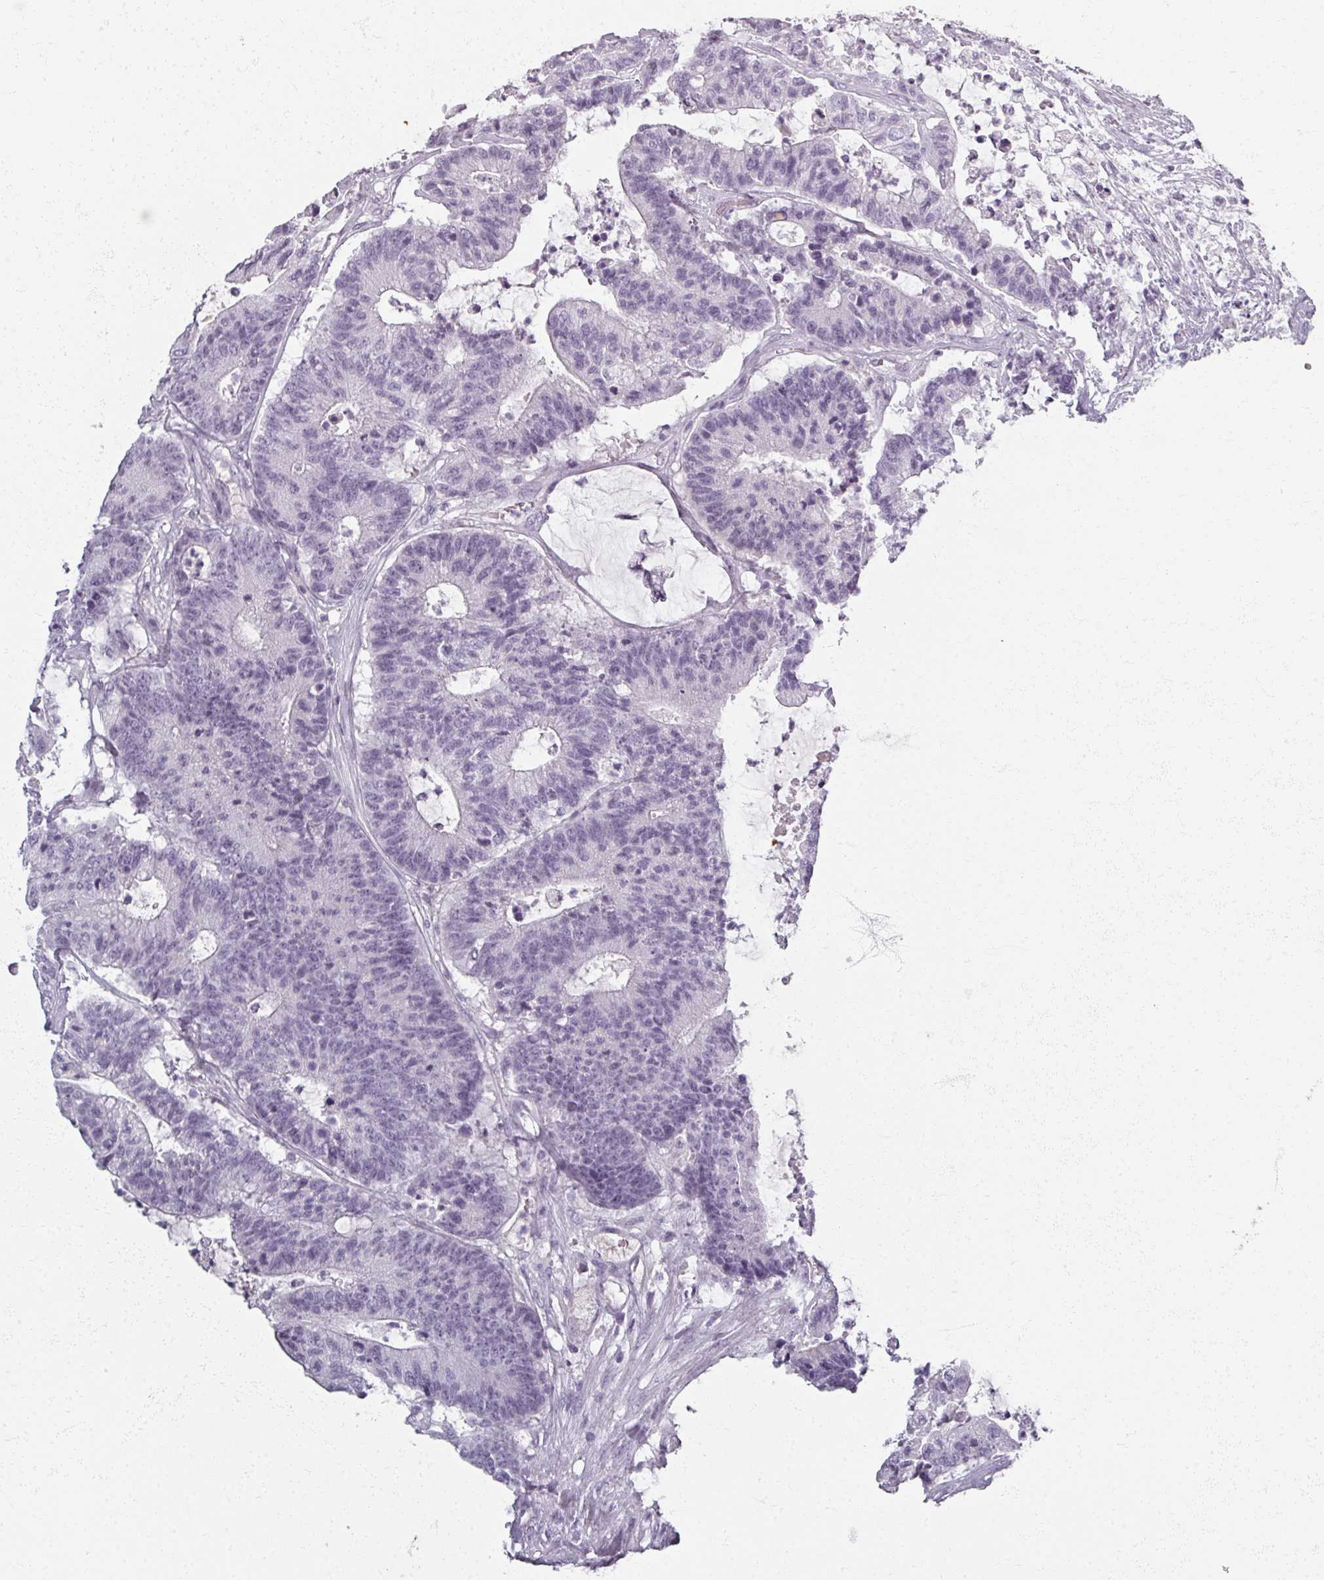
{"staining": {"intensity": "negative", "quantity": "none", "location": "none"}, "tissue": "colorectal cancer", "cell_type": "Tumor cells", "image_type": "cancer", "snomed": [{"axis": "morphology", "description": "Adenocarcinoma, NOS"}, {"axis": "topography", "description": "Colon"}], "caption": "The immunohistochemistry histopathology image has no significant staining in tumor cells of colorectal cancer tissue.", "gene": "REG3G", "patient": {"sex": "female", "age": 84}}